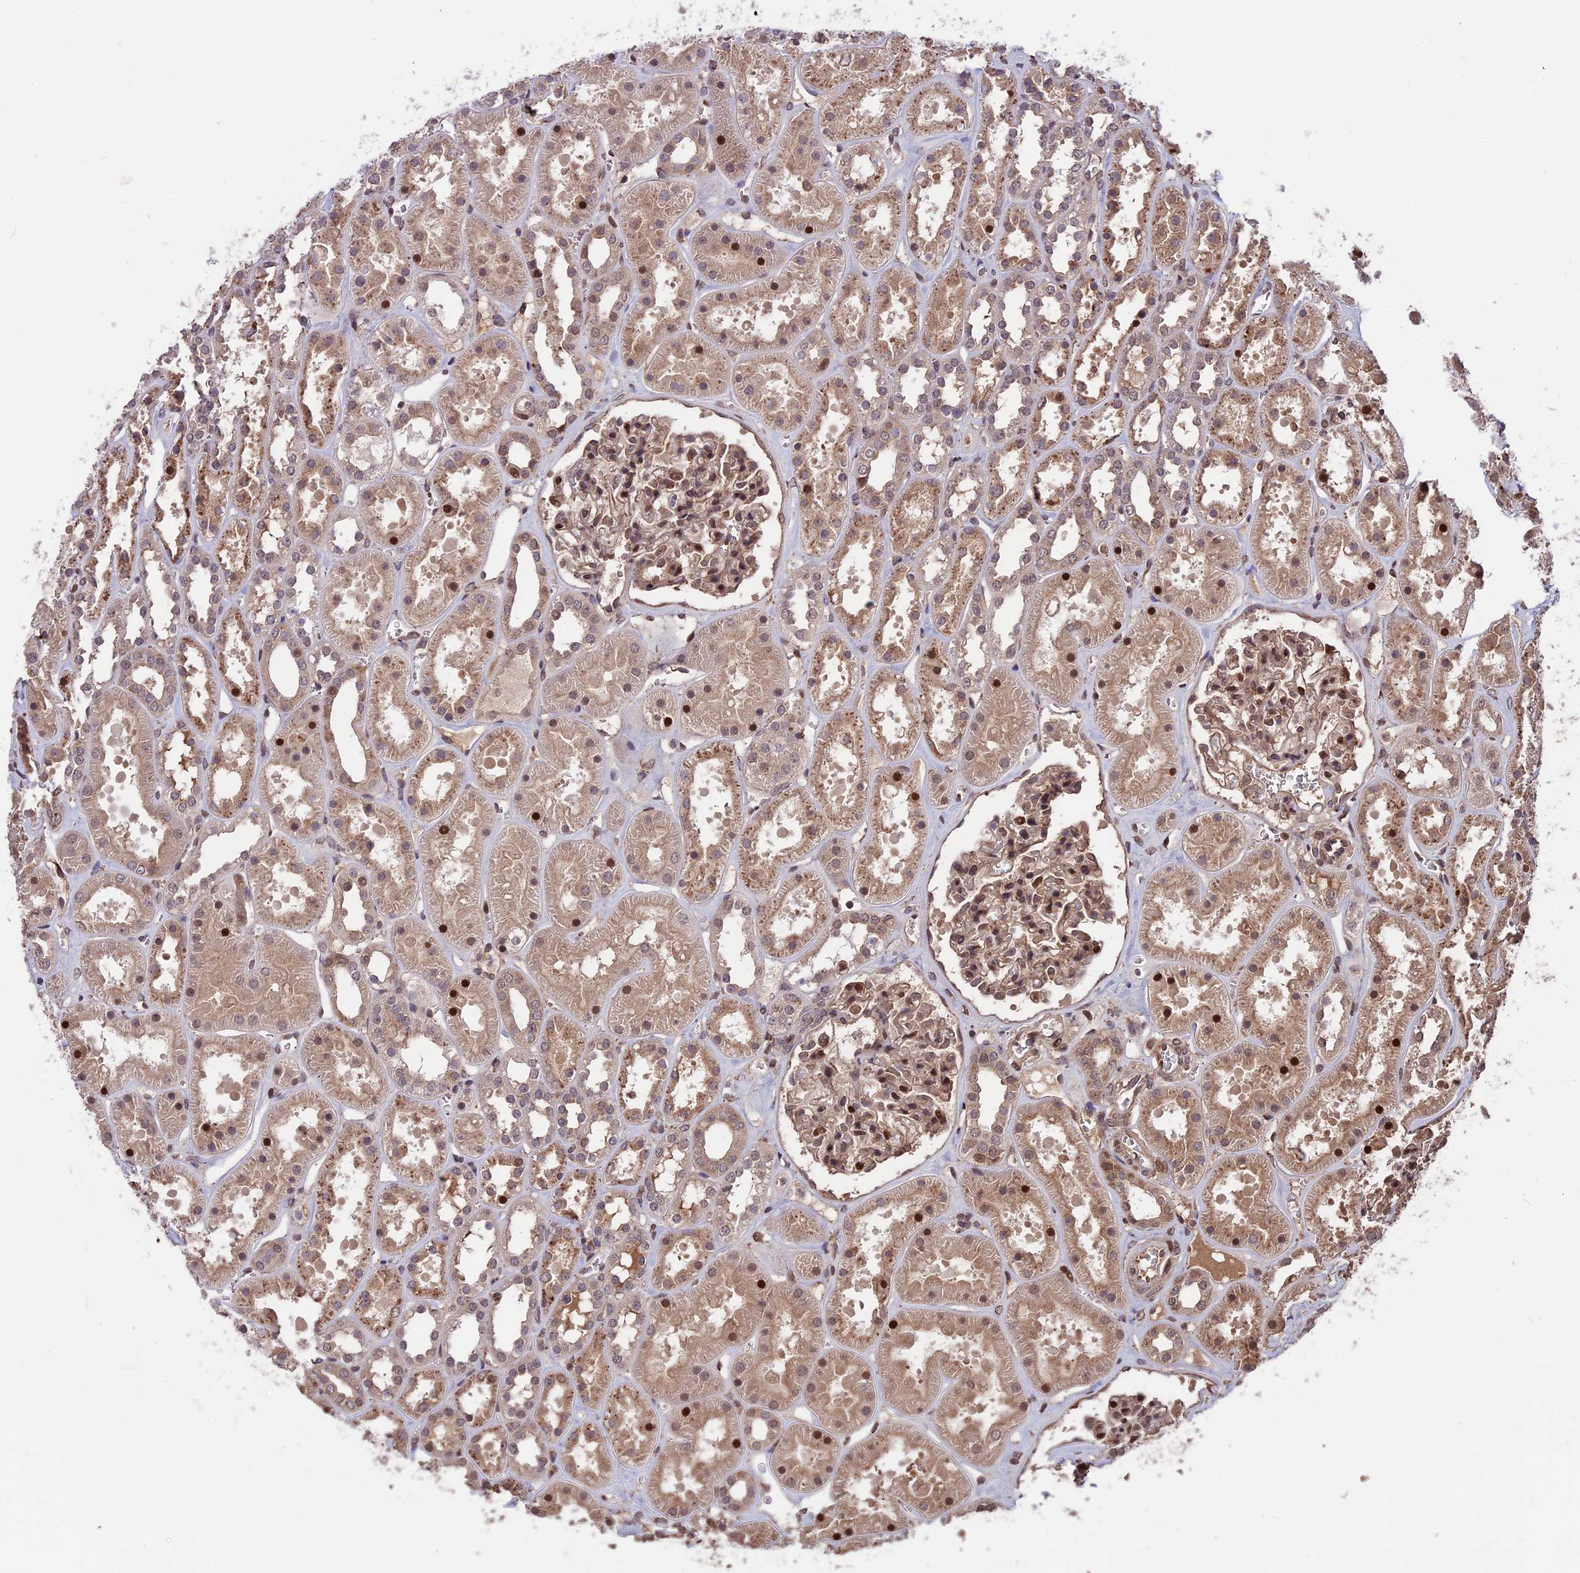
{"staining": {"intensity": "moderate", "quantity": ">75%", "location": "nuclear"}, "tissue": "kidney", "cell_type": "Cells in glomeruli", "image_type": "normal", "snomed": [{"axis": "morphology", "description": "Normal tissue, NOS"}, {"axis": "topography", "description": "Kidney"}], "caption": "Kidney stained with DAB immunohistochemistry shows medium levels of moderate nuclear staining in approximately >75% of cells in glomeruli. Nuclei are stained in blue.", "gene": "ZNF598", "patient": {"sex": "female", "age": 41}}